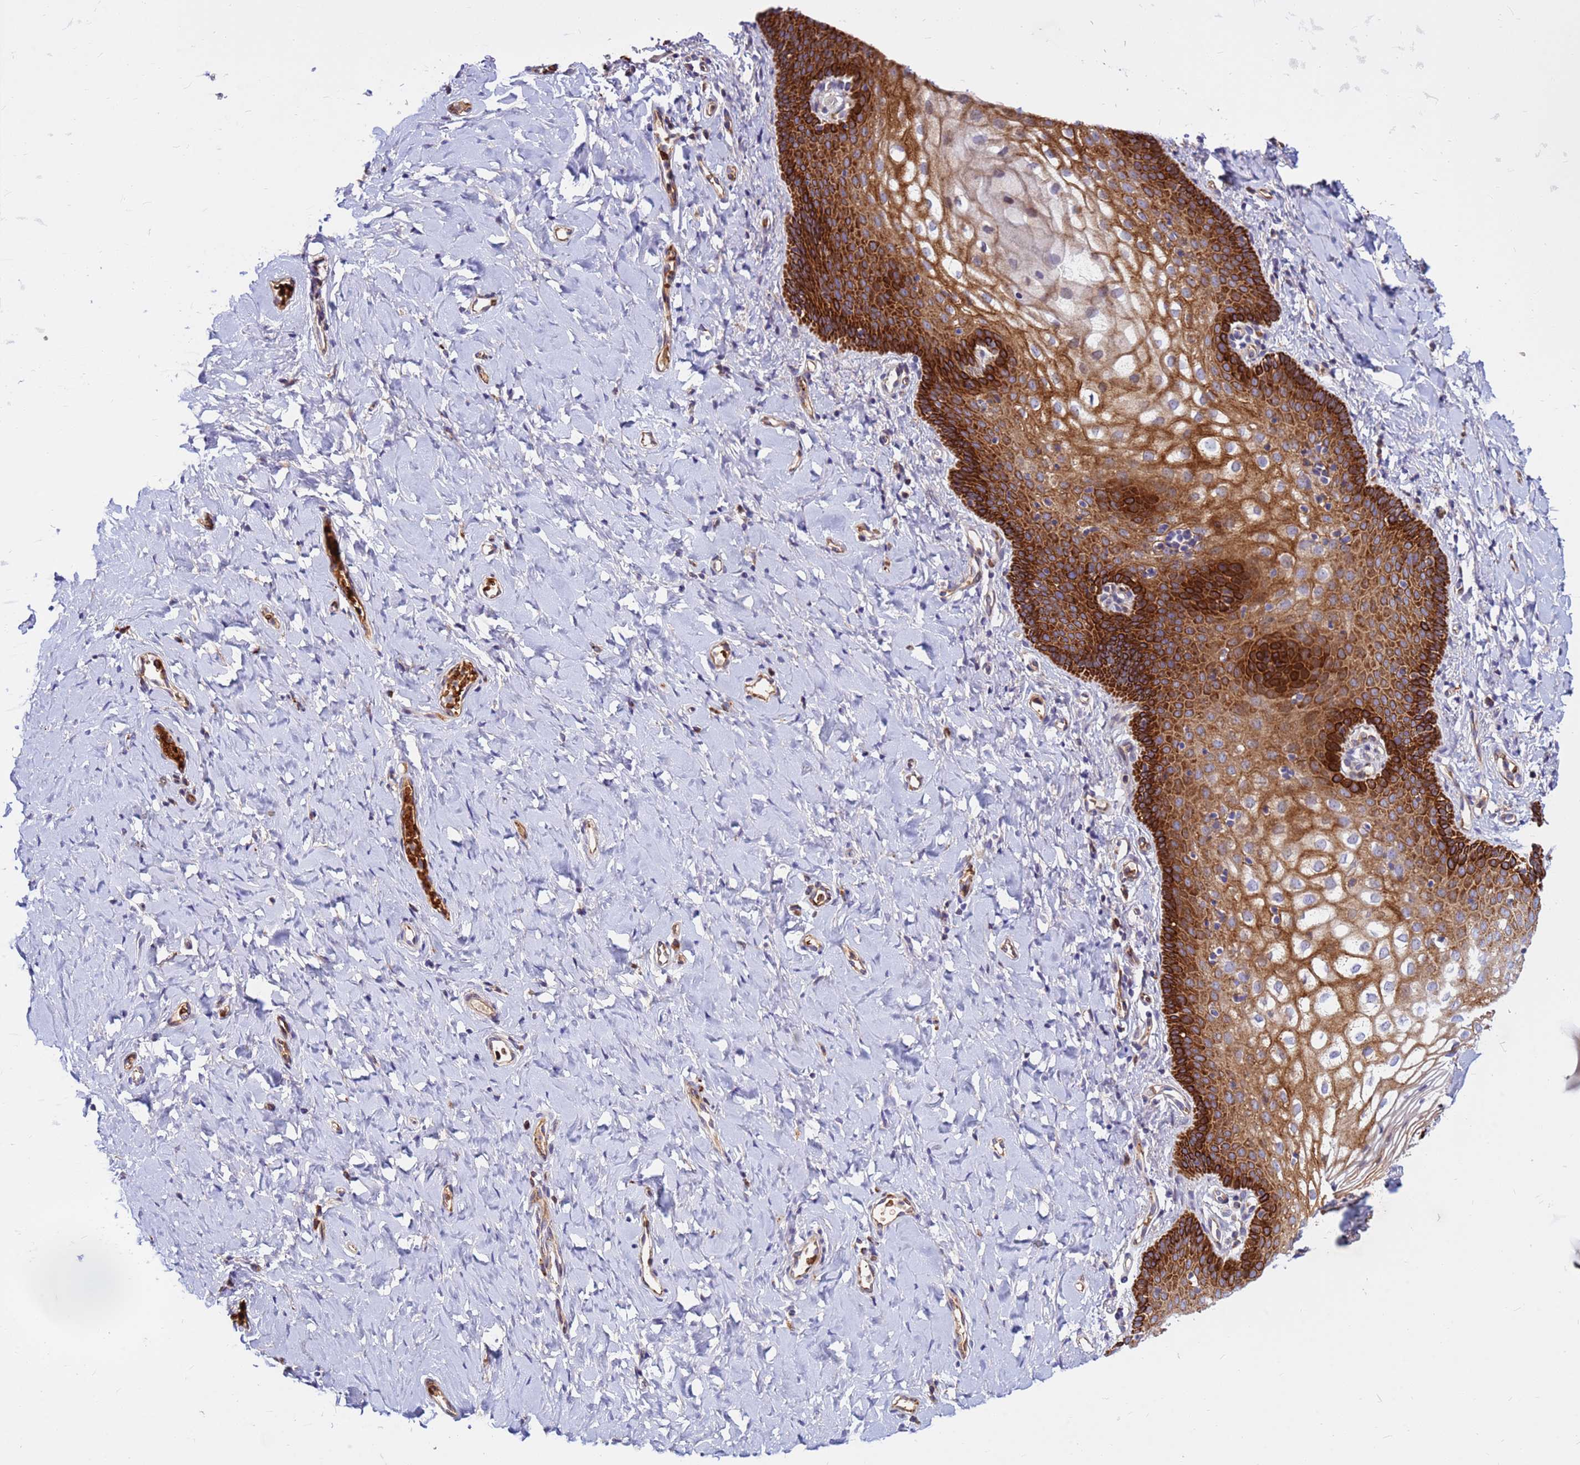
{"staining": {"intensity": "strong", "quantity": ">75%", "location": "cytoplasmic/membranous"}, "tissue": "vagina", "cell_type": "Squamous epithelial cells", "image_type": "normal", "snomed": [{"axis": "morphology", "description": "Normal tissue, NOS"}, {"axis": "topography", "description": "Vagina"}], "caption": "Vagina stained with a brown dye reveals strong cytoplasmic/membranous positive expression in approximately >75% of squamous epithelial cells.", "gene": "ZNF669", "patient": {"sex": "female", "age": 60}}